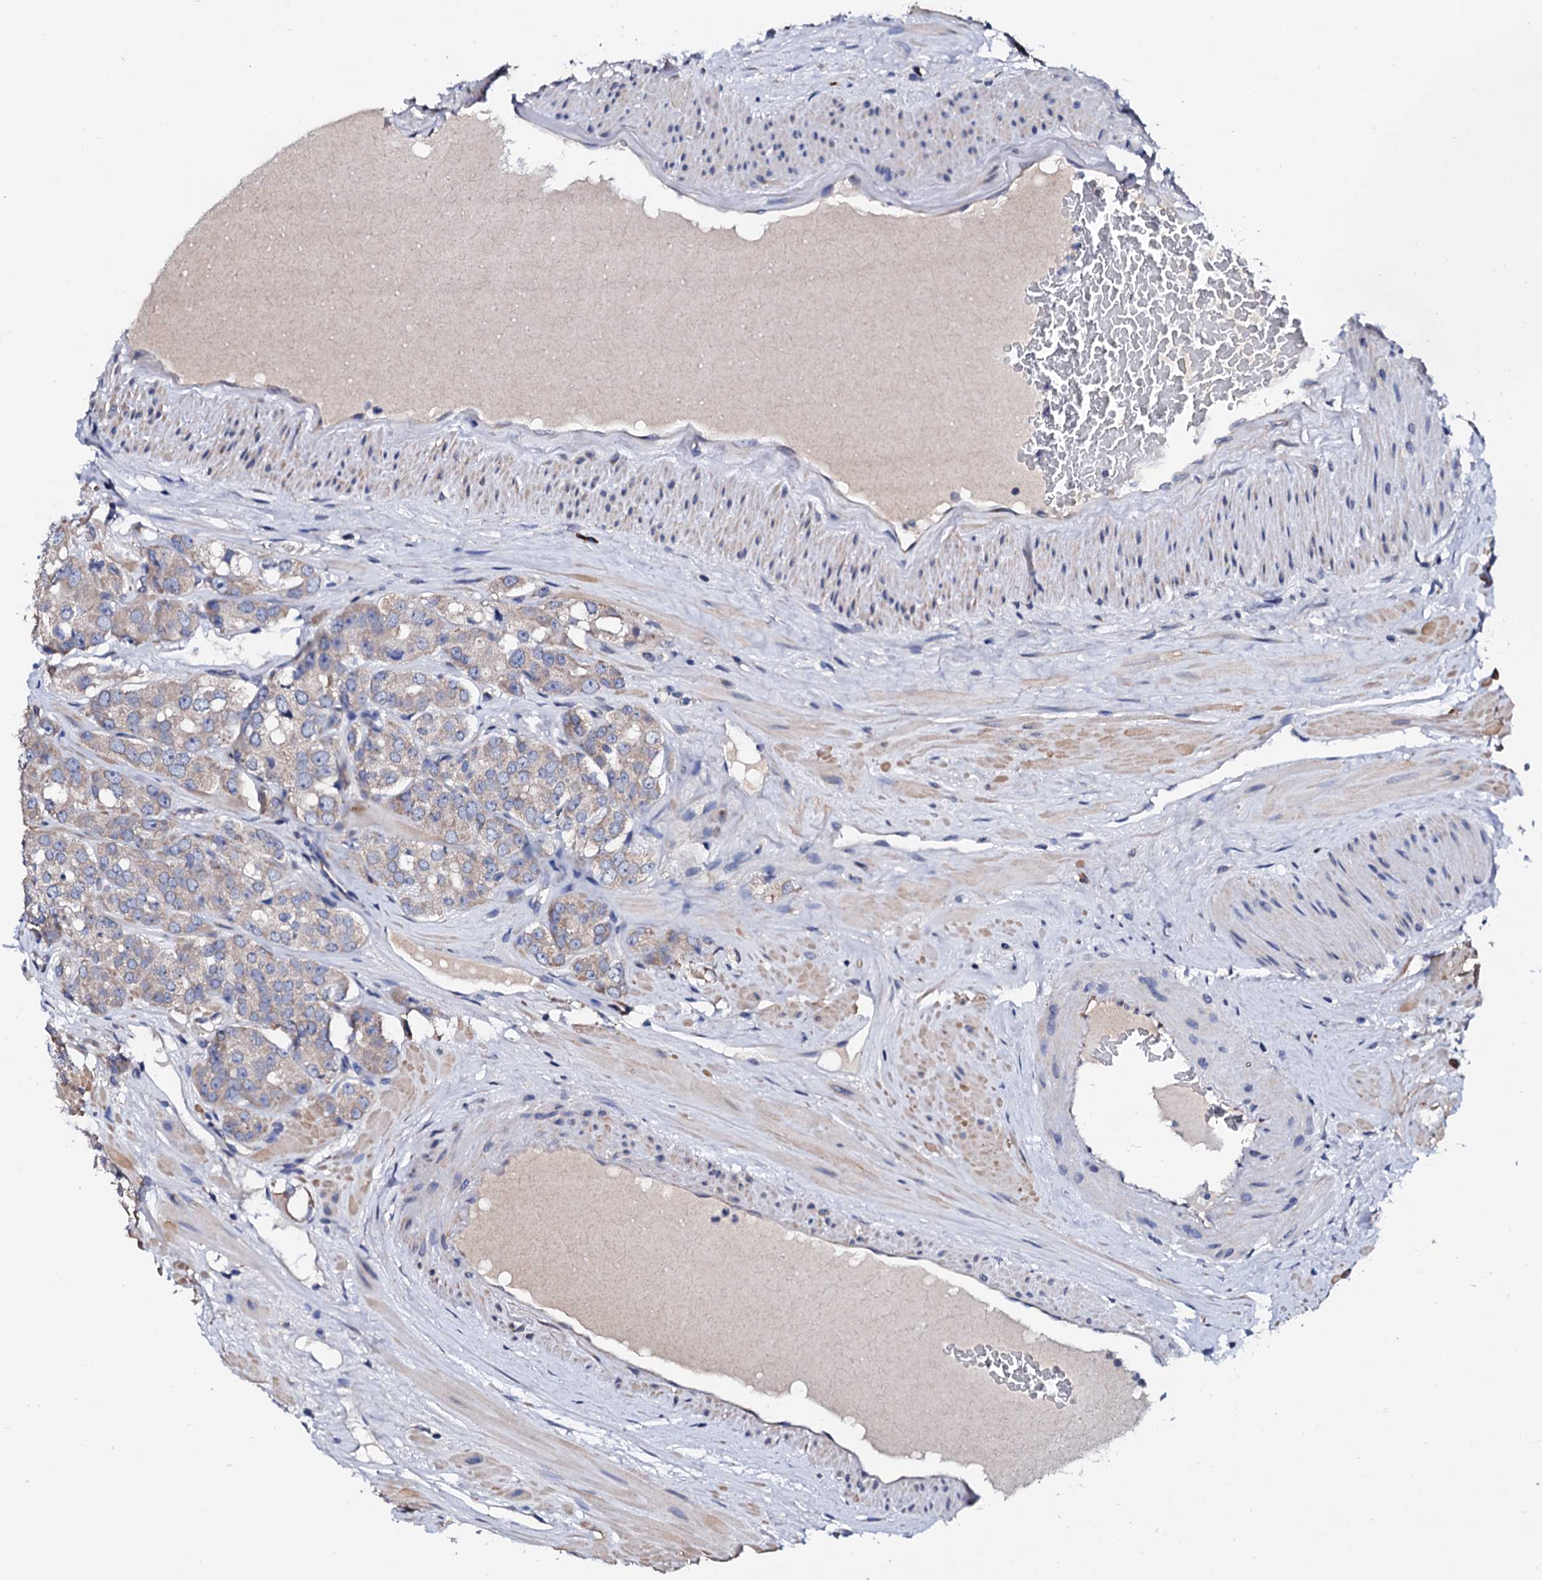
{"staining": {"intensity": "weak", "quantity": "<25%", "location": "cytoplasmic/membranous"}, "tissue": "prostate cancer", "cell_type": "Tumor cells", "image_type": "cancer", "snomed": [{"axis": "morphology", "description": "Adenocarcinoma, High grade"}, {"axis": "topography", "description": "Prostate"}], "caption": "The image displays no significant expression in tumor cells of high-grade adenocarcinoma (prostate).", "gene": "NUP58", "patient": {"sex": "male", "age": 65}}